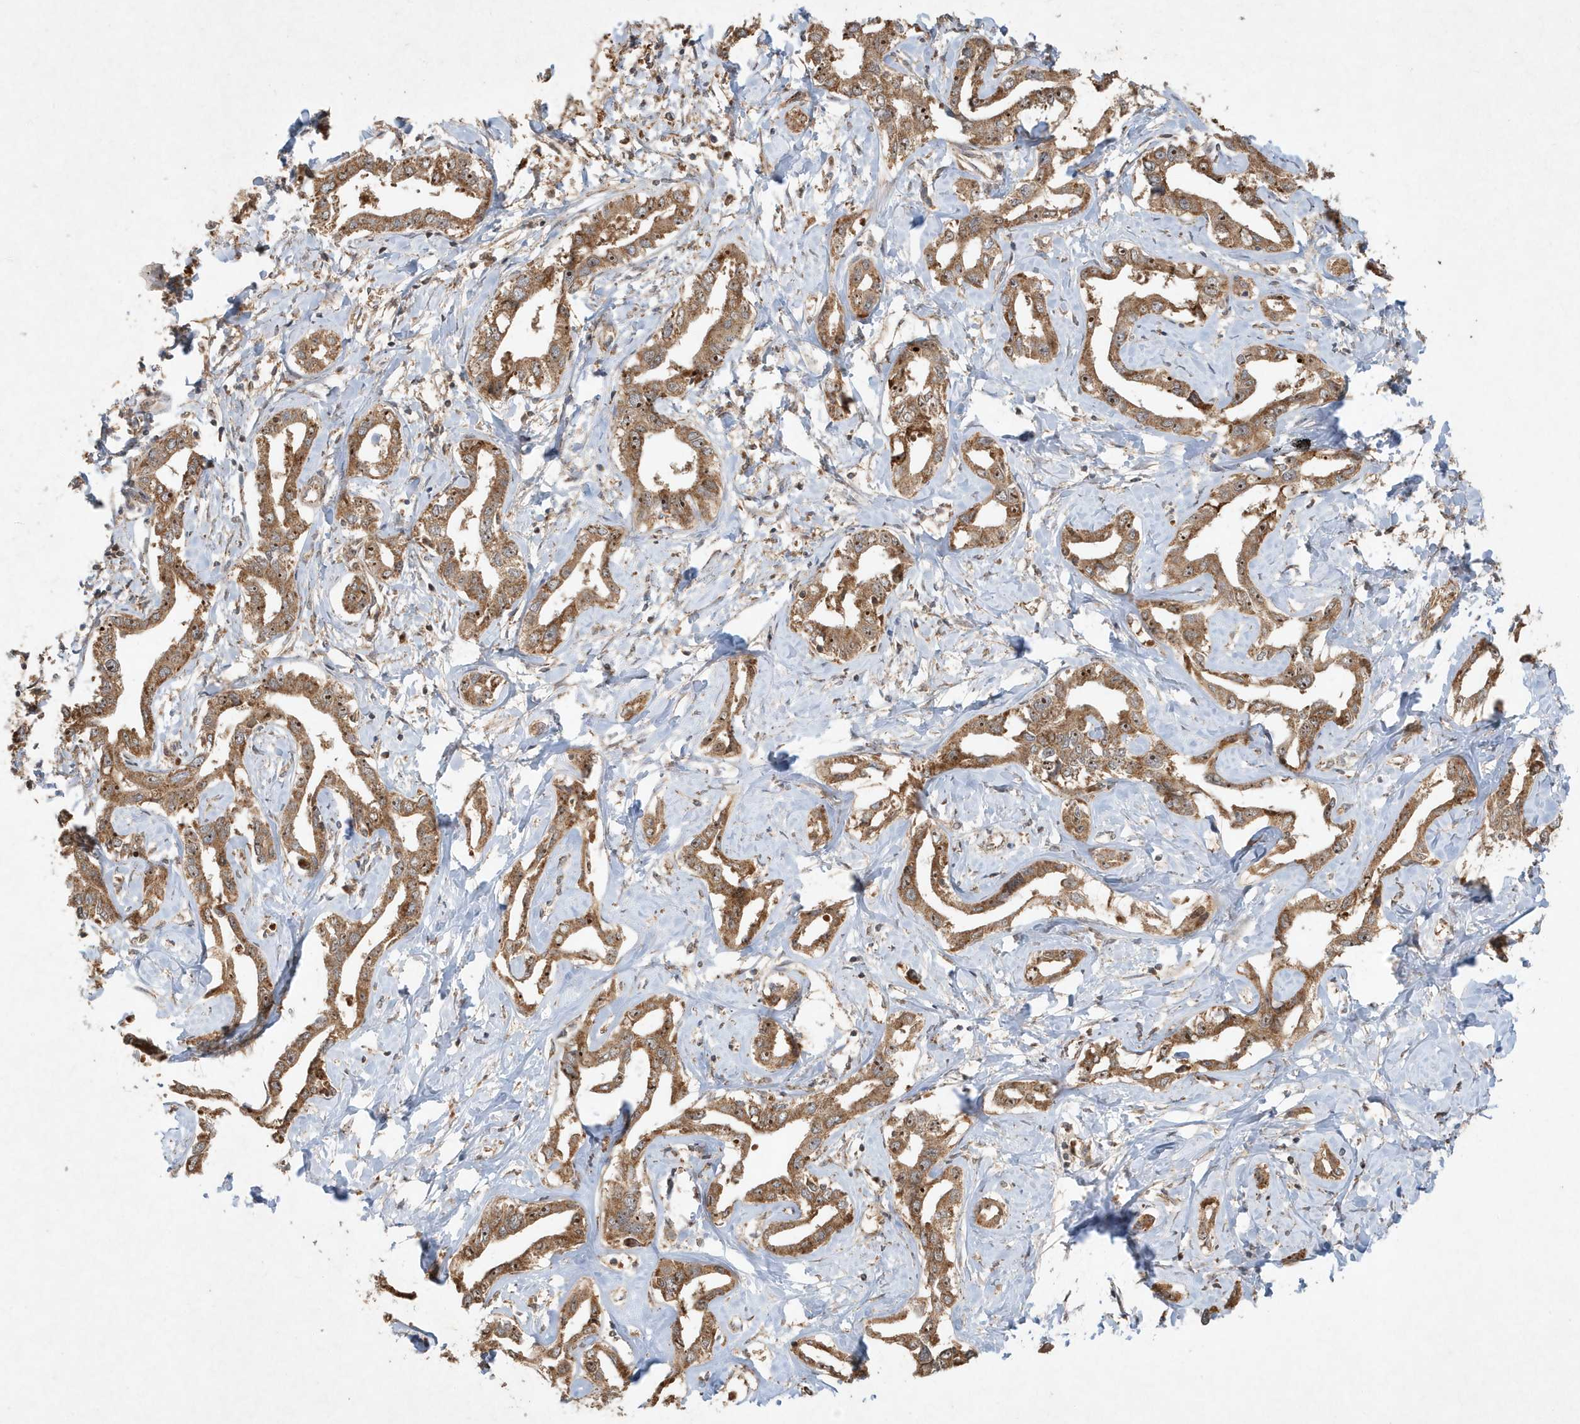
{"staining": {"intensity": "strong", "quantity": ">75%", "location": "cytoplasmic/membranous,nuclear"}, "tissue": "liver cancer", "cell_type": "Tumor cells", "image_type": "cancer", "snomed": [{"axis": "morphology", "description": "Cholangiocarcinoma"}, {"axis": "topography", "description": "Liver"}], "caption": "DAB (3,3'-diaminobenzidine) immunohistochemical staining of liver cancer (cholangiocarcinoma) exhibits strong cytoplasmic/membranous and nuclear protein positivity in approximately >75% of tumor cells.", "gene": "ABCB9", "patient": {"sex": "male", "age": 59}}